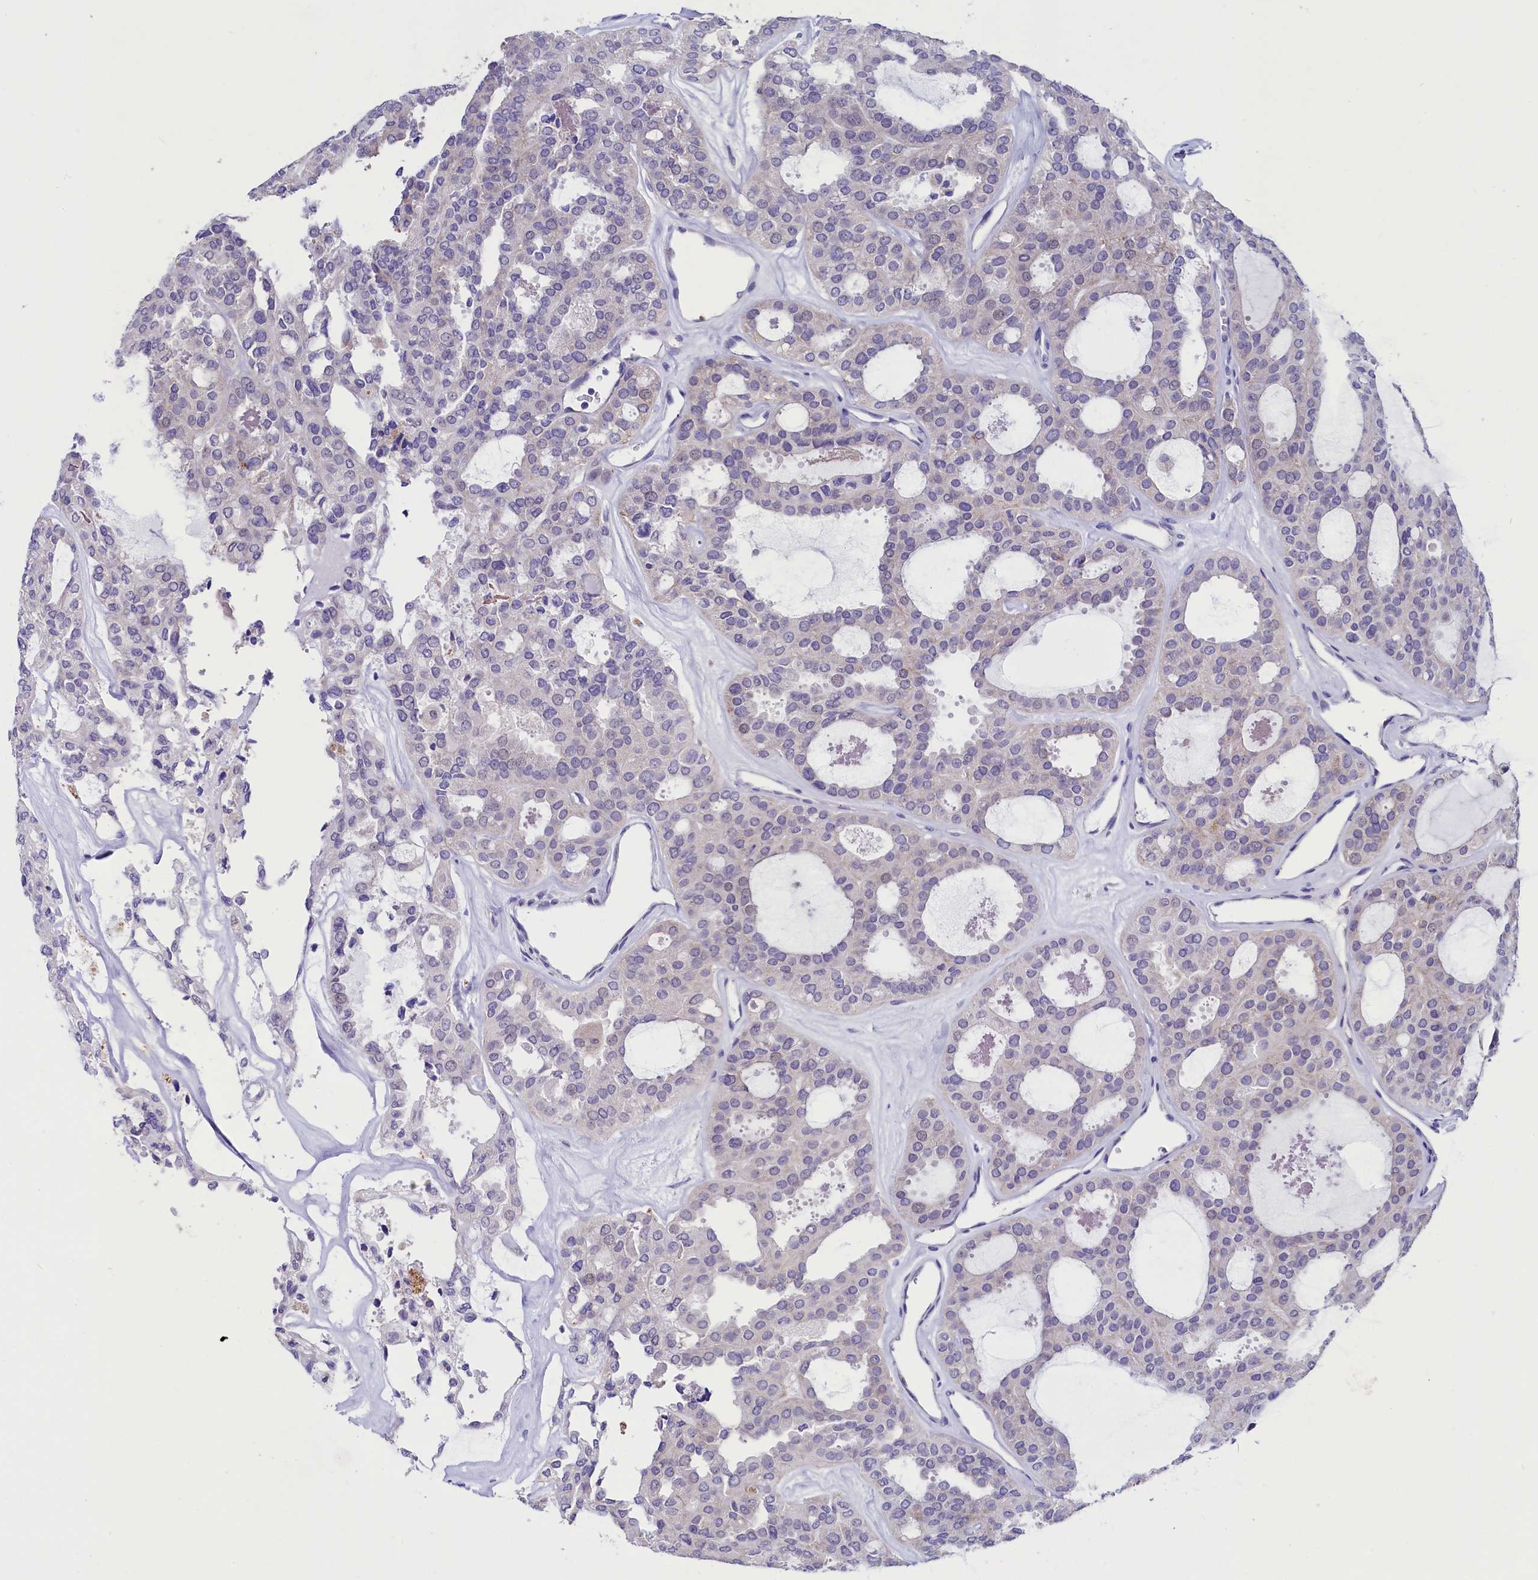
{"staining": {"intensity": "negative", "quantity": "none", "location": "none"}, "tissue": "thyroid cancer", "cell_type": "Tumor cells", "image_type": "cancer", "snomed": [{"axis": "morphology", "description": "Follicular adenoma carcinoma, NOS"}, {"axis": "topography", "description": "Thyroid gland"}], "caption": "Tumor cells show no significant protein positivity in follicular adenoma carcinoma (thyroid). (Immunohistochemistry, brightfield microscopy, high magnification).", "gene": "SCD5", "patient": {"sex": "male", "age": 75}}